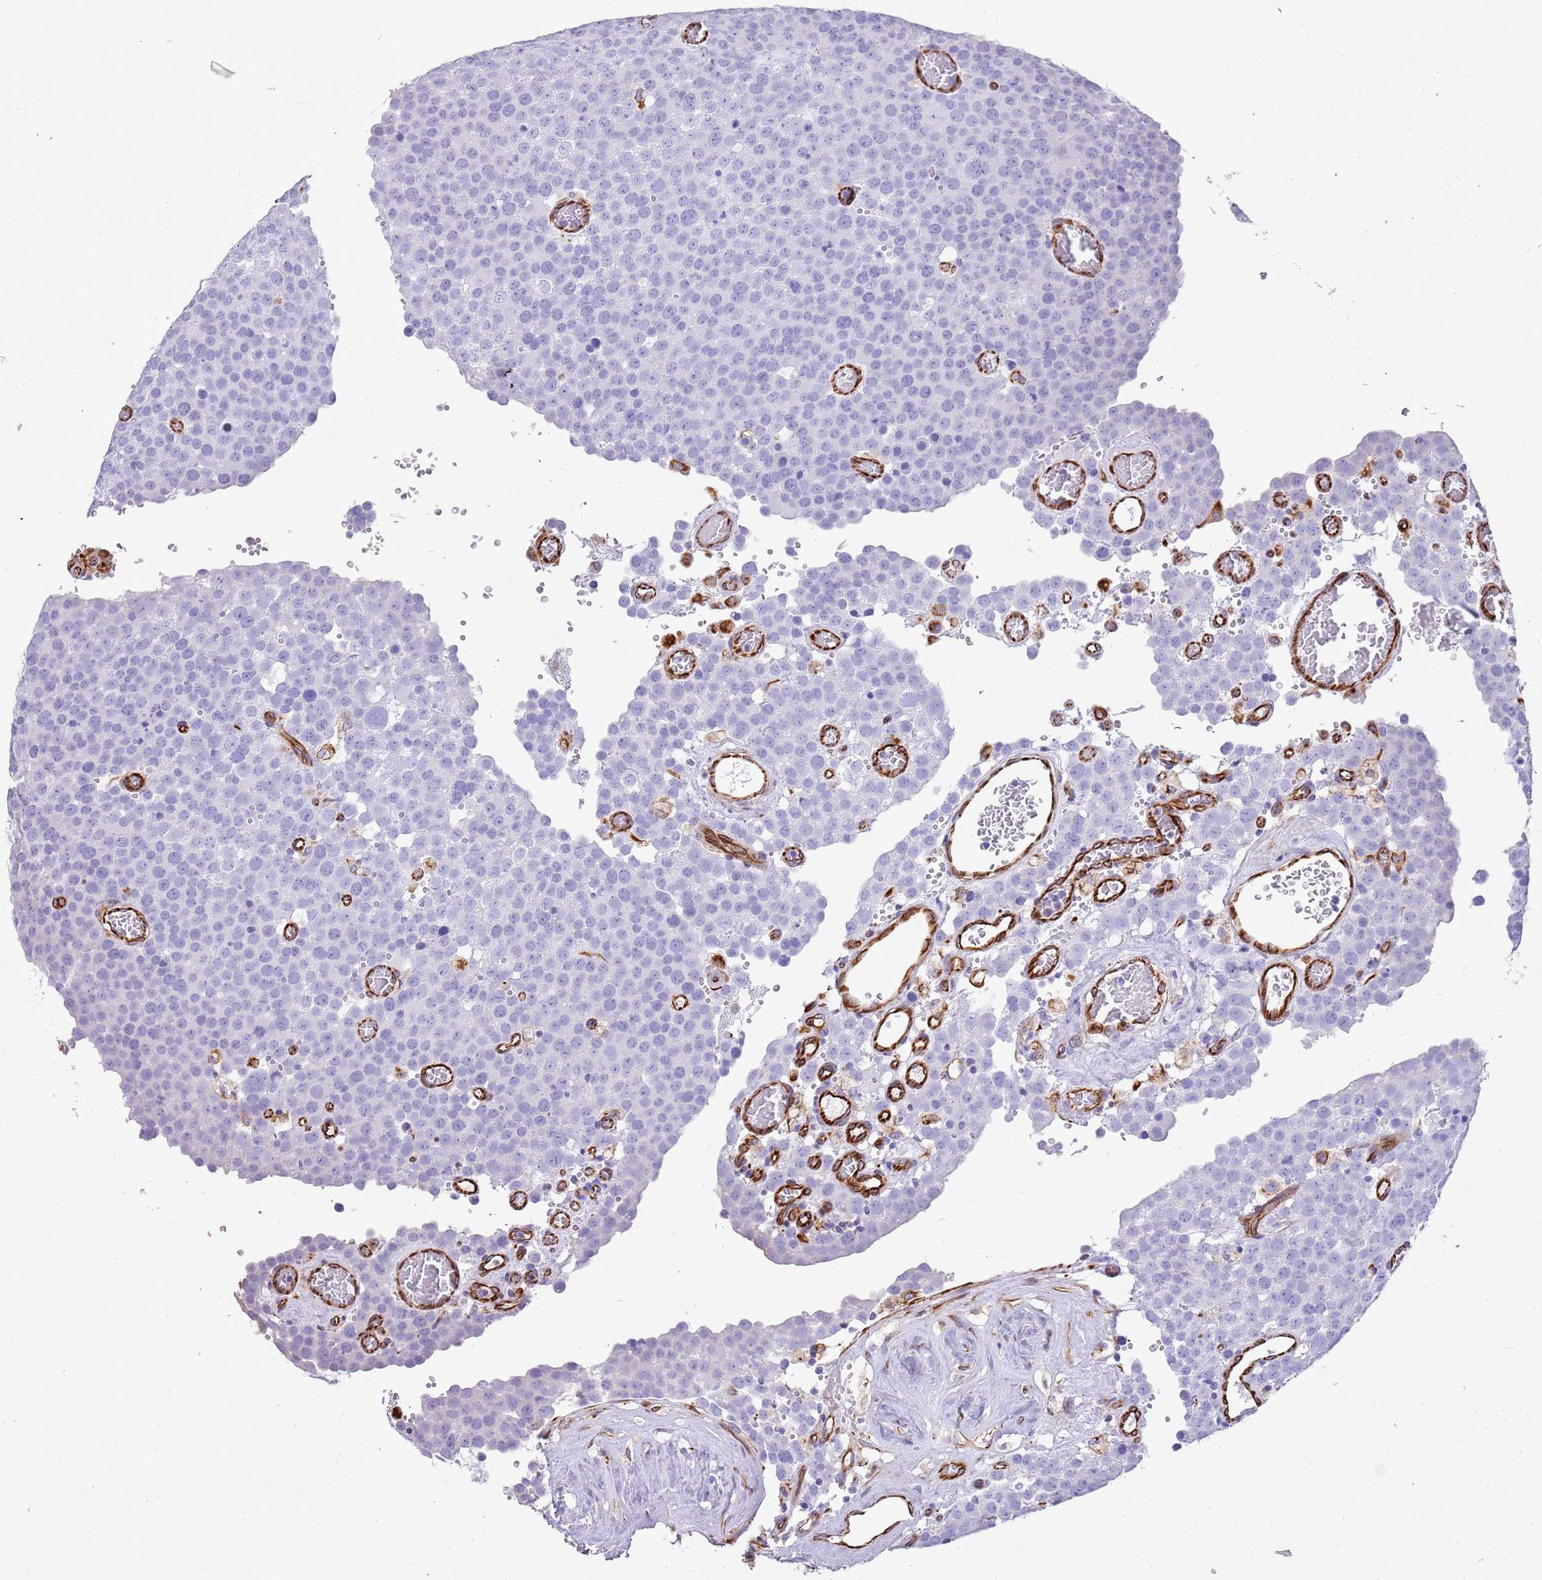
{"staining": {"intensity": "negative", "quantity": "none", "location": "none"}, "tissue": "testis cancer", "cell_type": "Tumor cells", "image_type": "cancer", "snomed": [{"axis": "morphology", "description": "Normal tissue, NOS"}, {"axis": "morphology", "description": "Seminoma, NOS"}, {"axis": "topography", "description": "Testis"}], "caption": "Tumor cells show no significant staining in testis seminoma.", "gene": "ZDHHC1", "patient": {"sex": "male", "age": 71}}